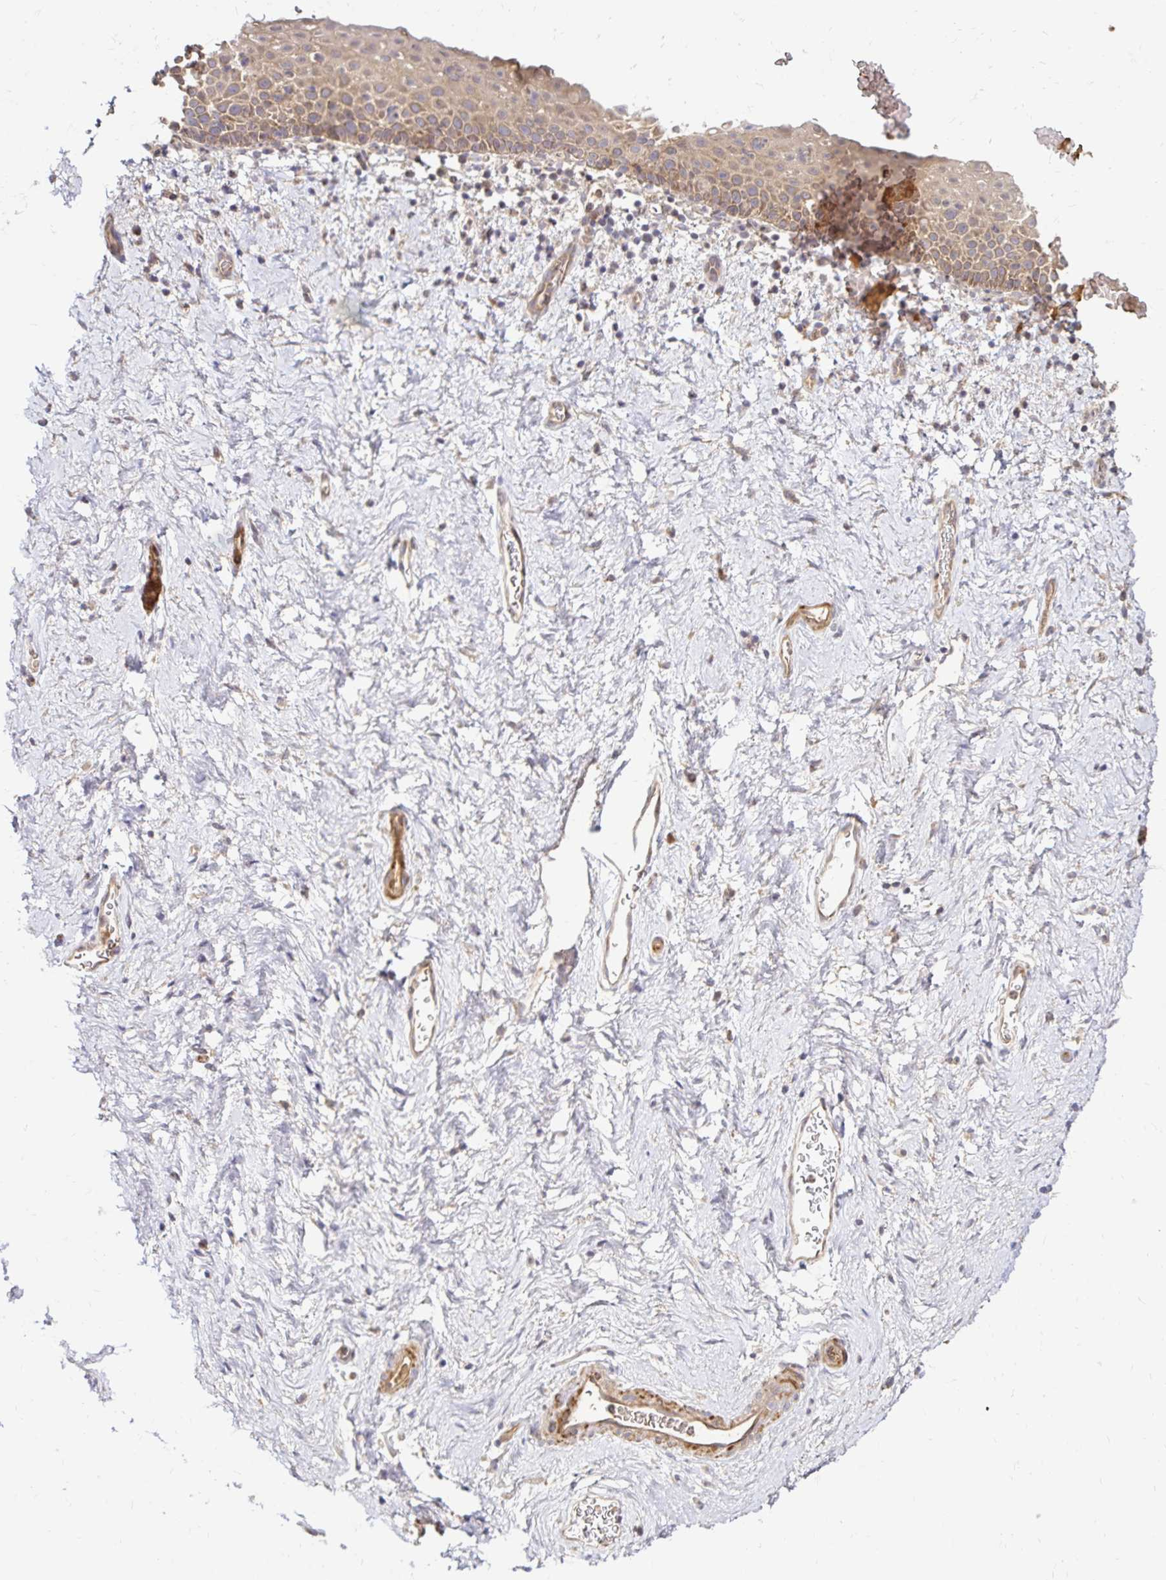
{"staining": {"intensity": "moderate", "quantity": ">75%", "location": "cytoplasmic/membranous"}, "tissue": "vagina", "cell_type": "Squamous epithelial cells", "image_type": "normal", "snomed": [{"axis": "morphology", "description": "Normal tissue, NOS"}, {"axis": "topography", "description": "Vagina"}], "caption": "The immunohistochemical stain highlights moderate cytoplasmic/membranous expression in squamous epithelial cells of unremarkable vagina.", "gene": "ARHGEF37", "patient": {"sex": "female", "age": 61}}